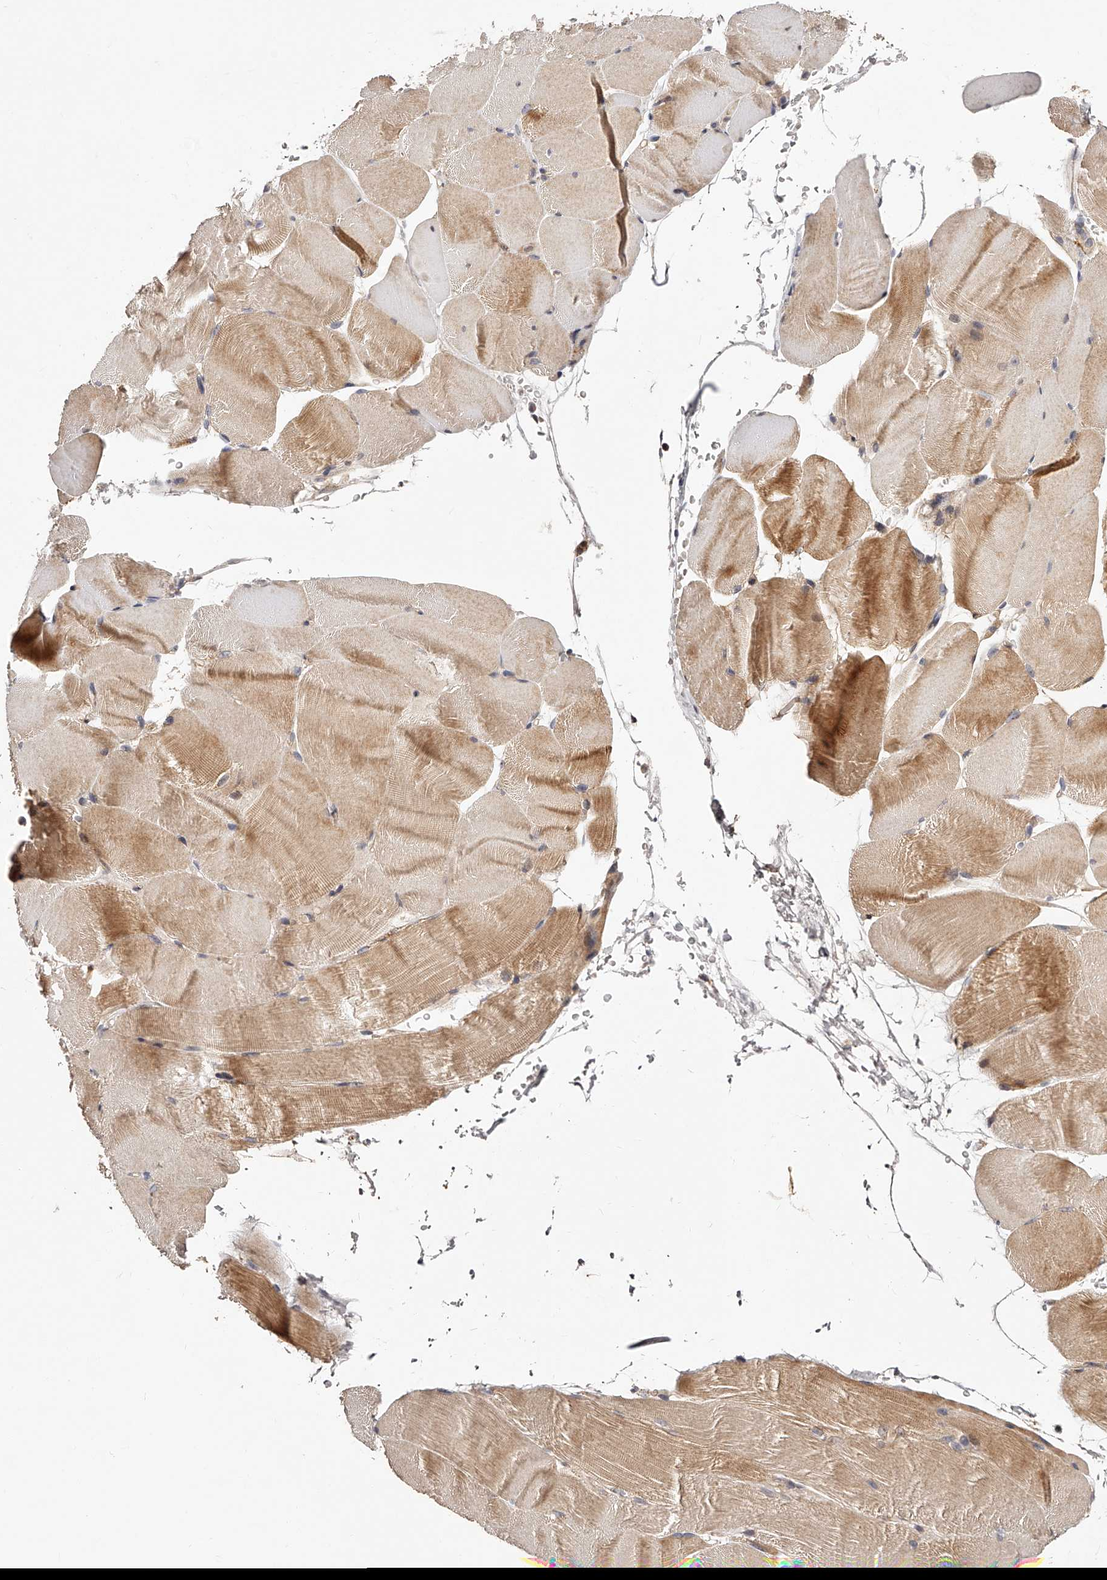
{"staining": {"intensity": "moderate", "quantity": ">75%", "location": "cytoplasmic/membranous"}, "tissue": "skeletal muscle", "cell_type": "Myocytes", "image_type": "normal", "snomed": [{"axis": "morphology", "description": "Normal tissue, NOS"}, {"axis": "topography", "description": "Skeletal muscle"}, {"axis": "topography", "description": "Parathyroid gland"}], "caption": "This micrograph demonstrates normal skeletal muscle stained with immunohistochemistry (IHC) to label a protein in brown. The cytoplasmic/membranous of myocytes show moderate positivity for the protein. Nuclei are counter-stained blue.", "gene": "ZNF502", "patient": {"sex": "female", "age": 37}}